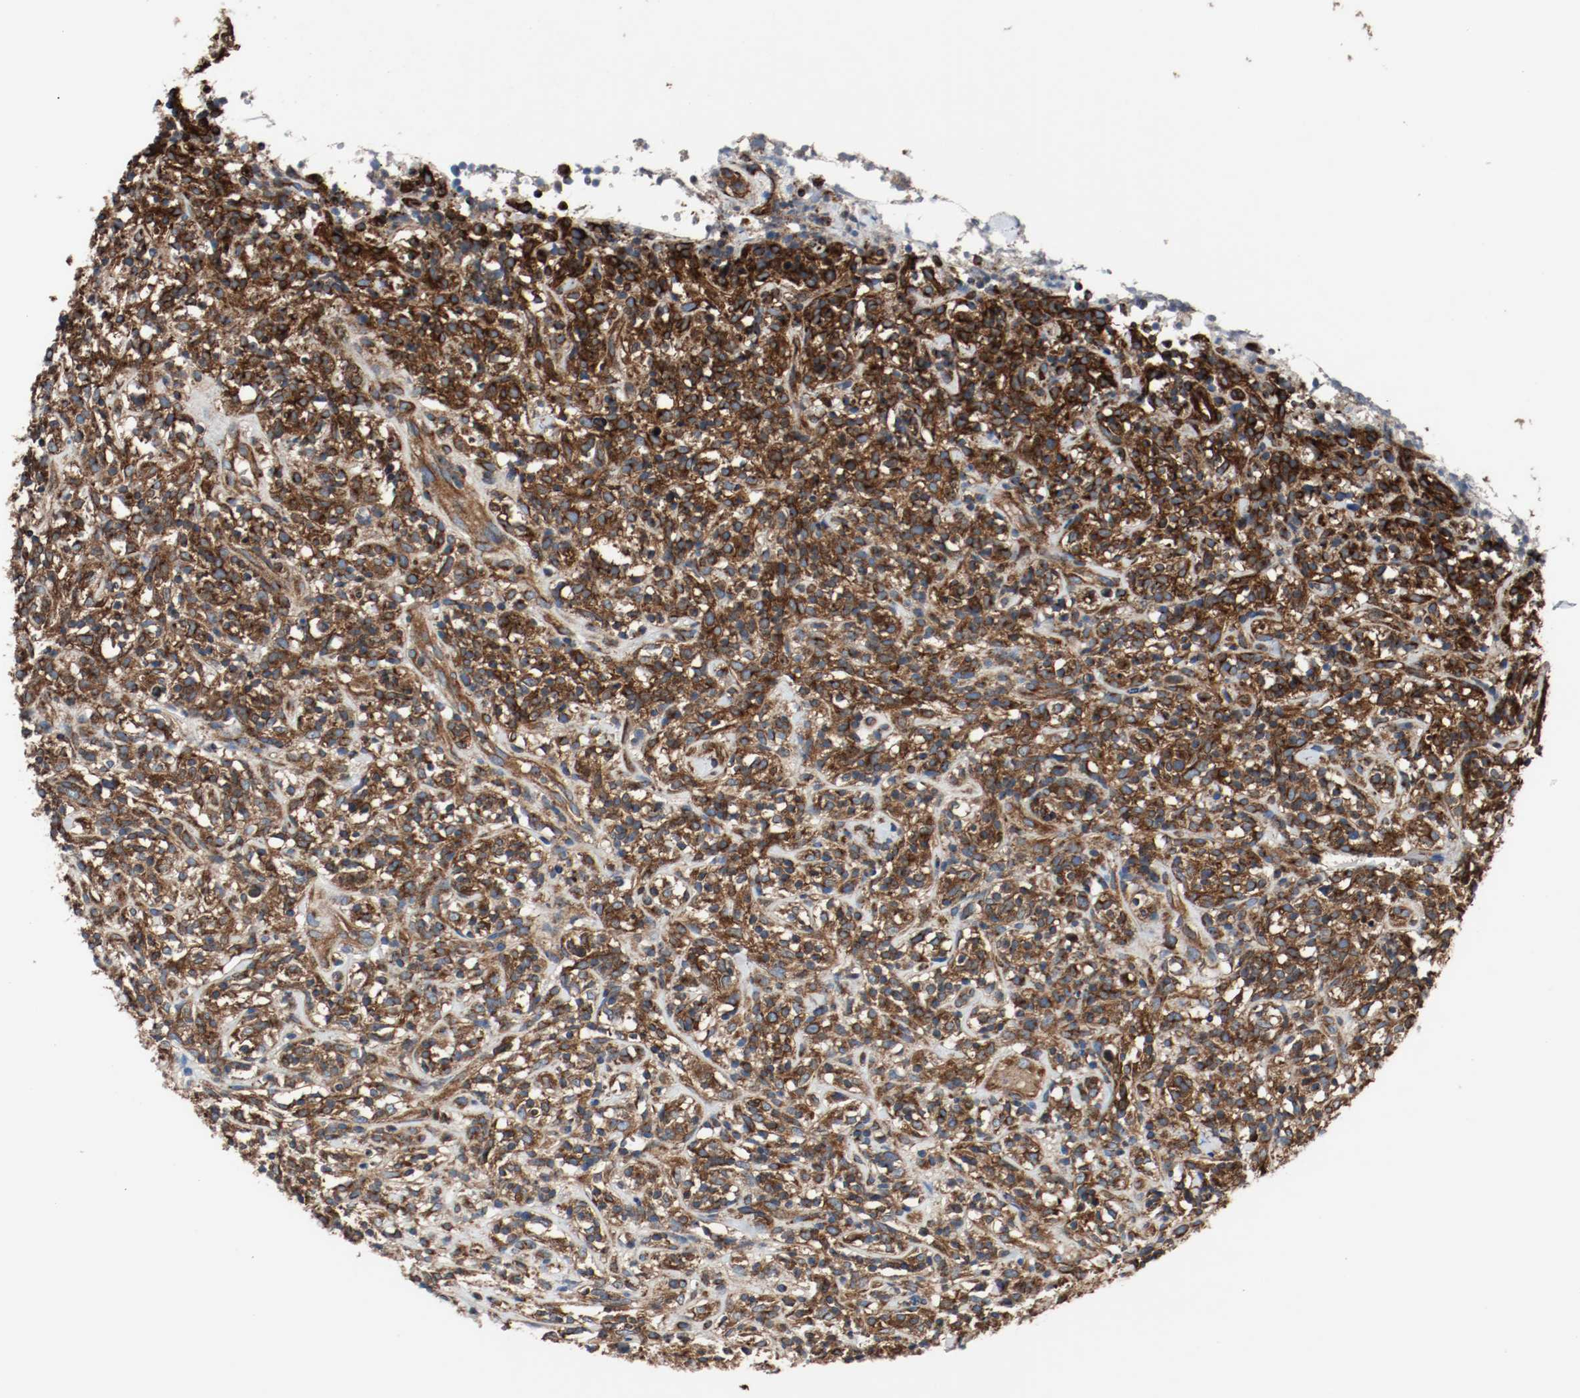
{"staining": {"intensity": "strong", "quantity": ">75%", "location": "cytoplasmic/membranous"}, "tissue": "lymphoma", "cell_type": "Tumor cells", "image_type": "cancer", "snomed": [{"axis": "morphology", "description": "Malignant lymphoma, non-Hodgkin's type, High grade"}, {"axis": "topography", "description": "Lymph node"}], "caption": "Protein expression analysis of human lymphoma reveals strong cytoplasmic/membranous positivity in about >75% of tumor cells. (DAB = brown stain, brightfield microscopy at high magnification).", "gene": "TUBA3D", "patient": {"sex": "female", "age": 73}}